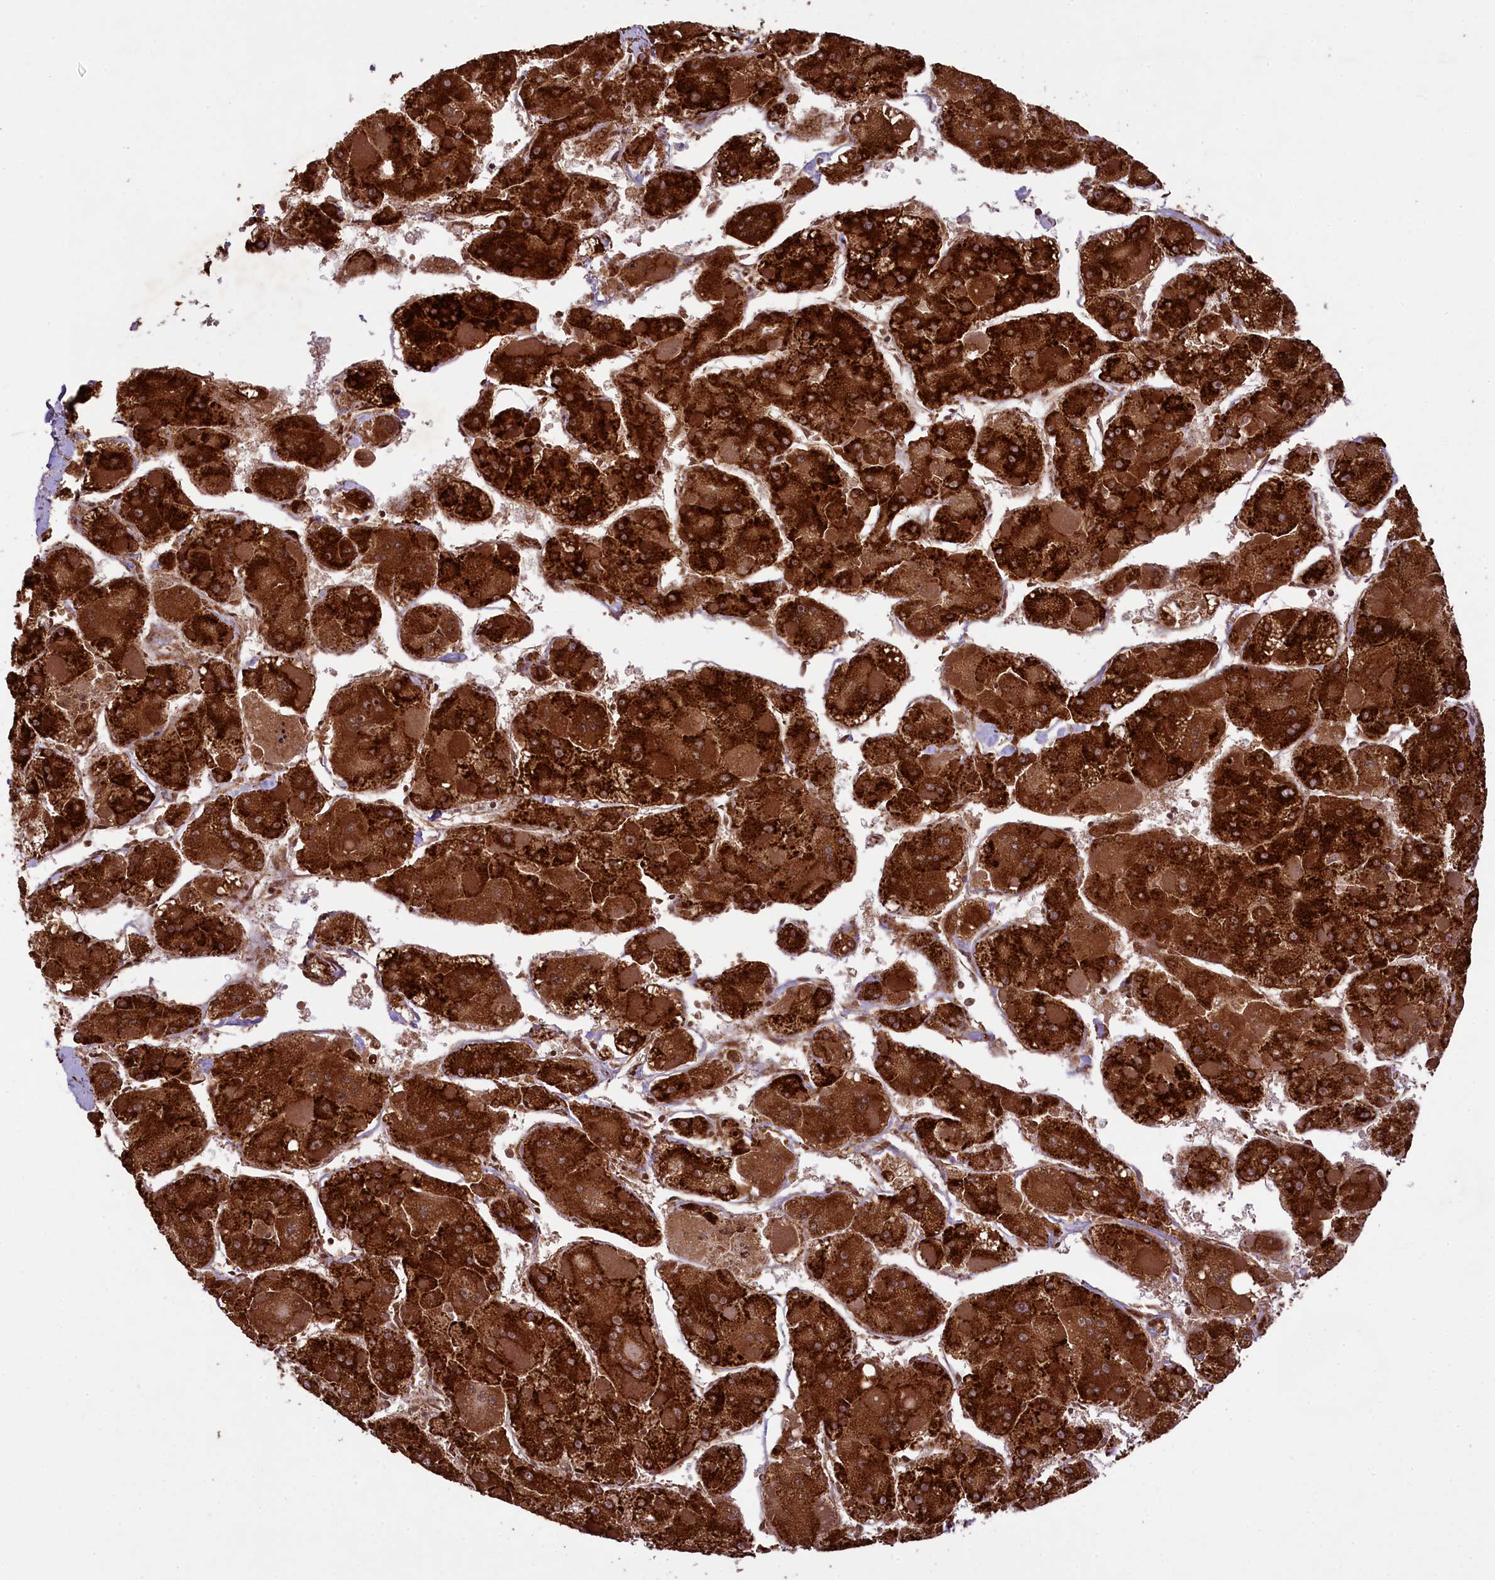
{"staining": {"intensity": "strong", "quantity": ">75%", "location": "cytoplasmic/membranous"}, "tissue": "liver cancer", "cell_type": "Tumor cells", "image_type": "cancer", "snomed": [{"axis": "morphology", "description": "Carcinoma, Hepatocellular, NOS"}, {"axis": "topography", "description": "Liver"}], "caption": "Strong cytoplasmic/membranous protein expression is identified in about >75% of tumor cells in liver cancer (hepatocellular carcinoma). The protein of interest is shown in brown color, while the nuclei are stained blue.", "gene": "LARP4", "patient": {"sex": "female", "age": 73}}